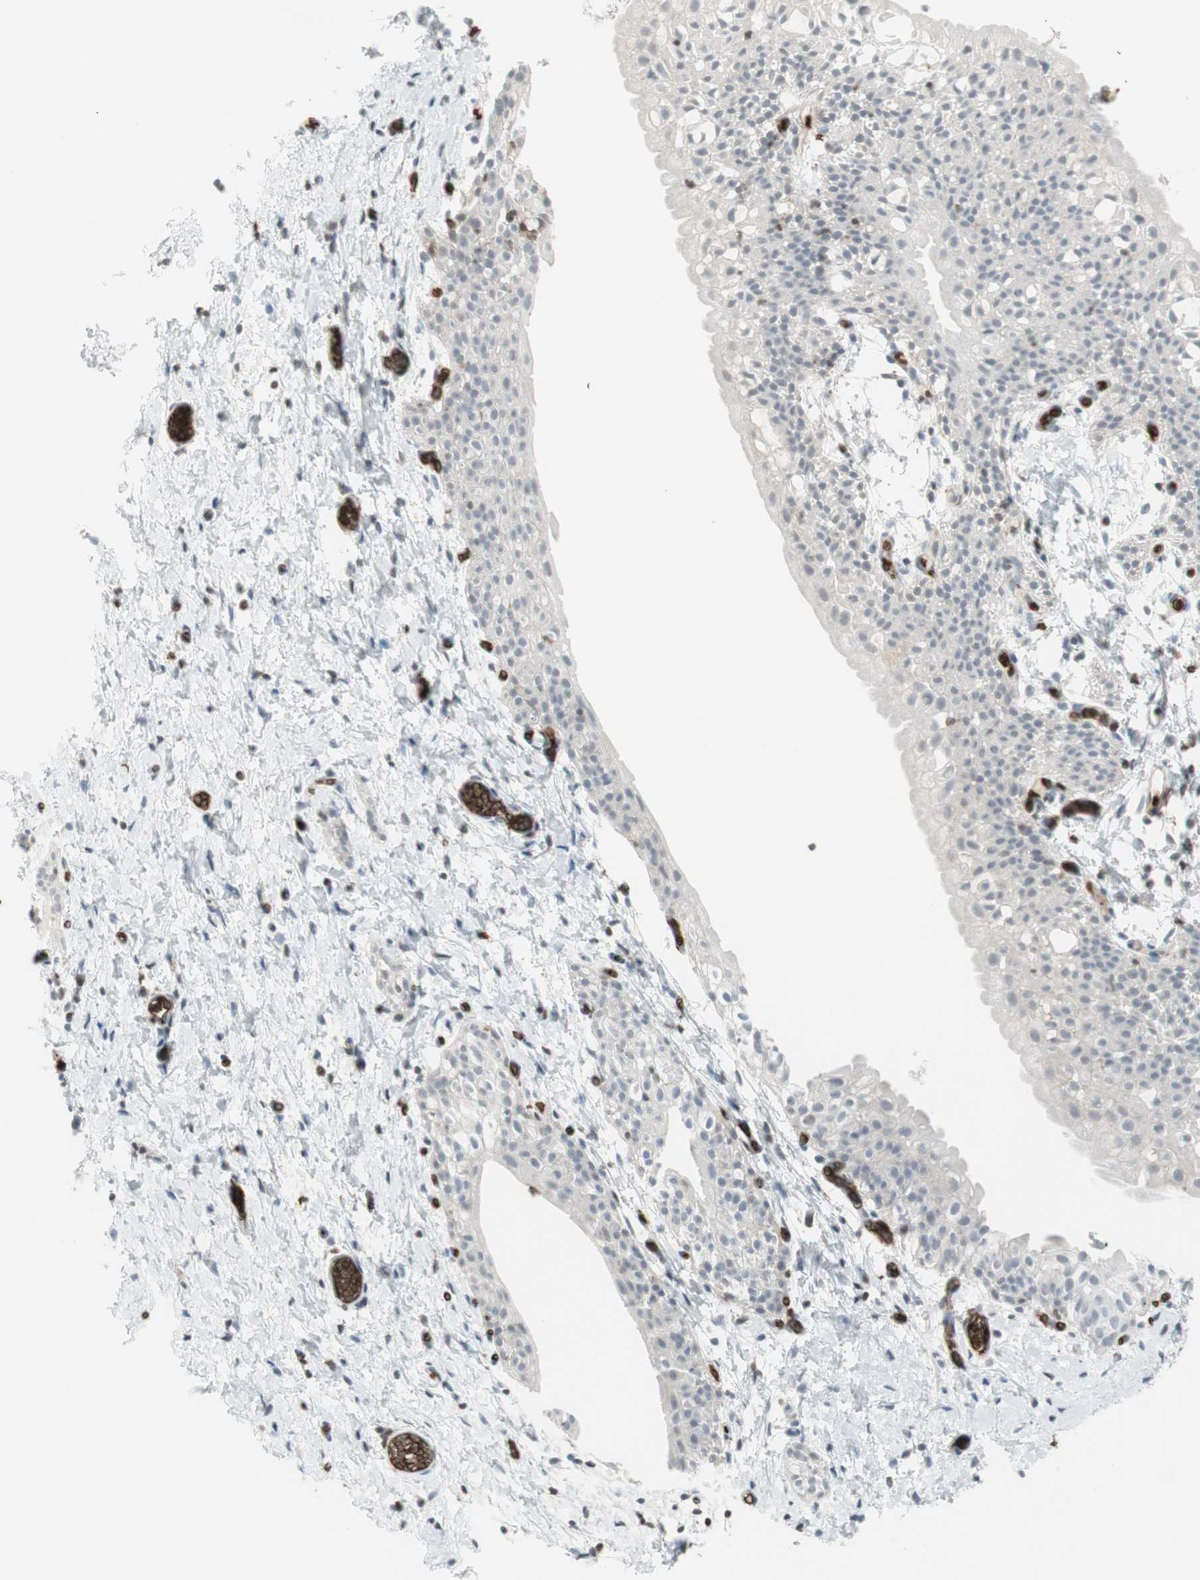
{"staining": {"intensity": "negative", "quantity": "none", "location": "none"}, "tissue": "smooth muscle", "cell_type": "Smooth muscle cells", "image_type": "normal", "snomed": [{"axis": "morphology", "description": "Normal tissue, NOS"}, {"axis": "topography", "description": "Smooth muscle"}], "caption": "Smooth muscle cells are negative for brown protein staining in unremarkable smooth muscle. (Stains: DAB (3,3'-diaminobenzidine) IHC with hematoxylin counter stain, Microscopy: brightfield microscopy at high magnification).", "gene": "MAP4K1", "patient": {"sex": "male", "age": 16}}